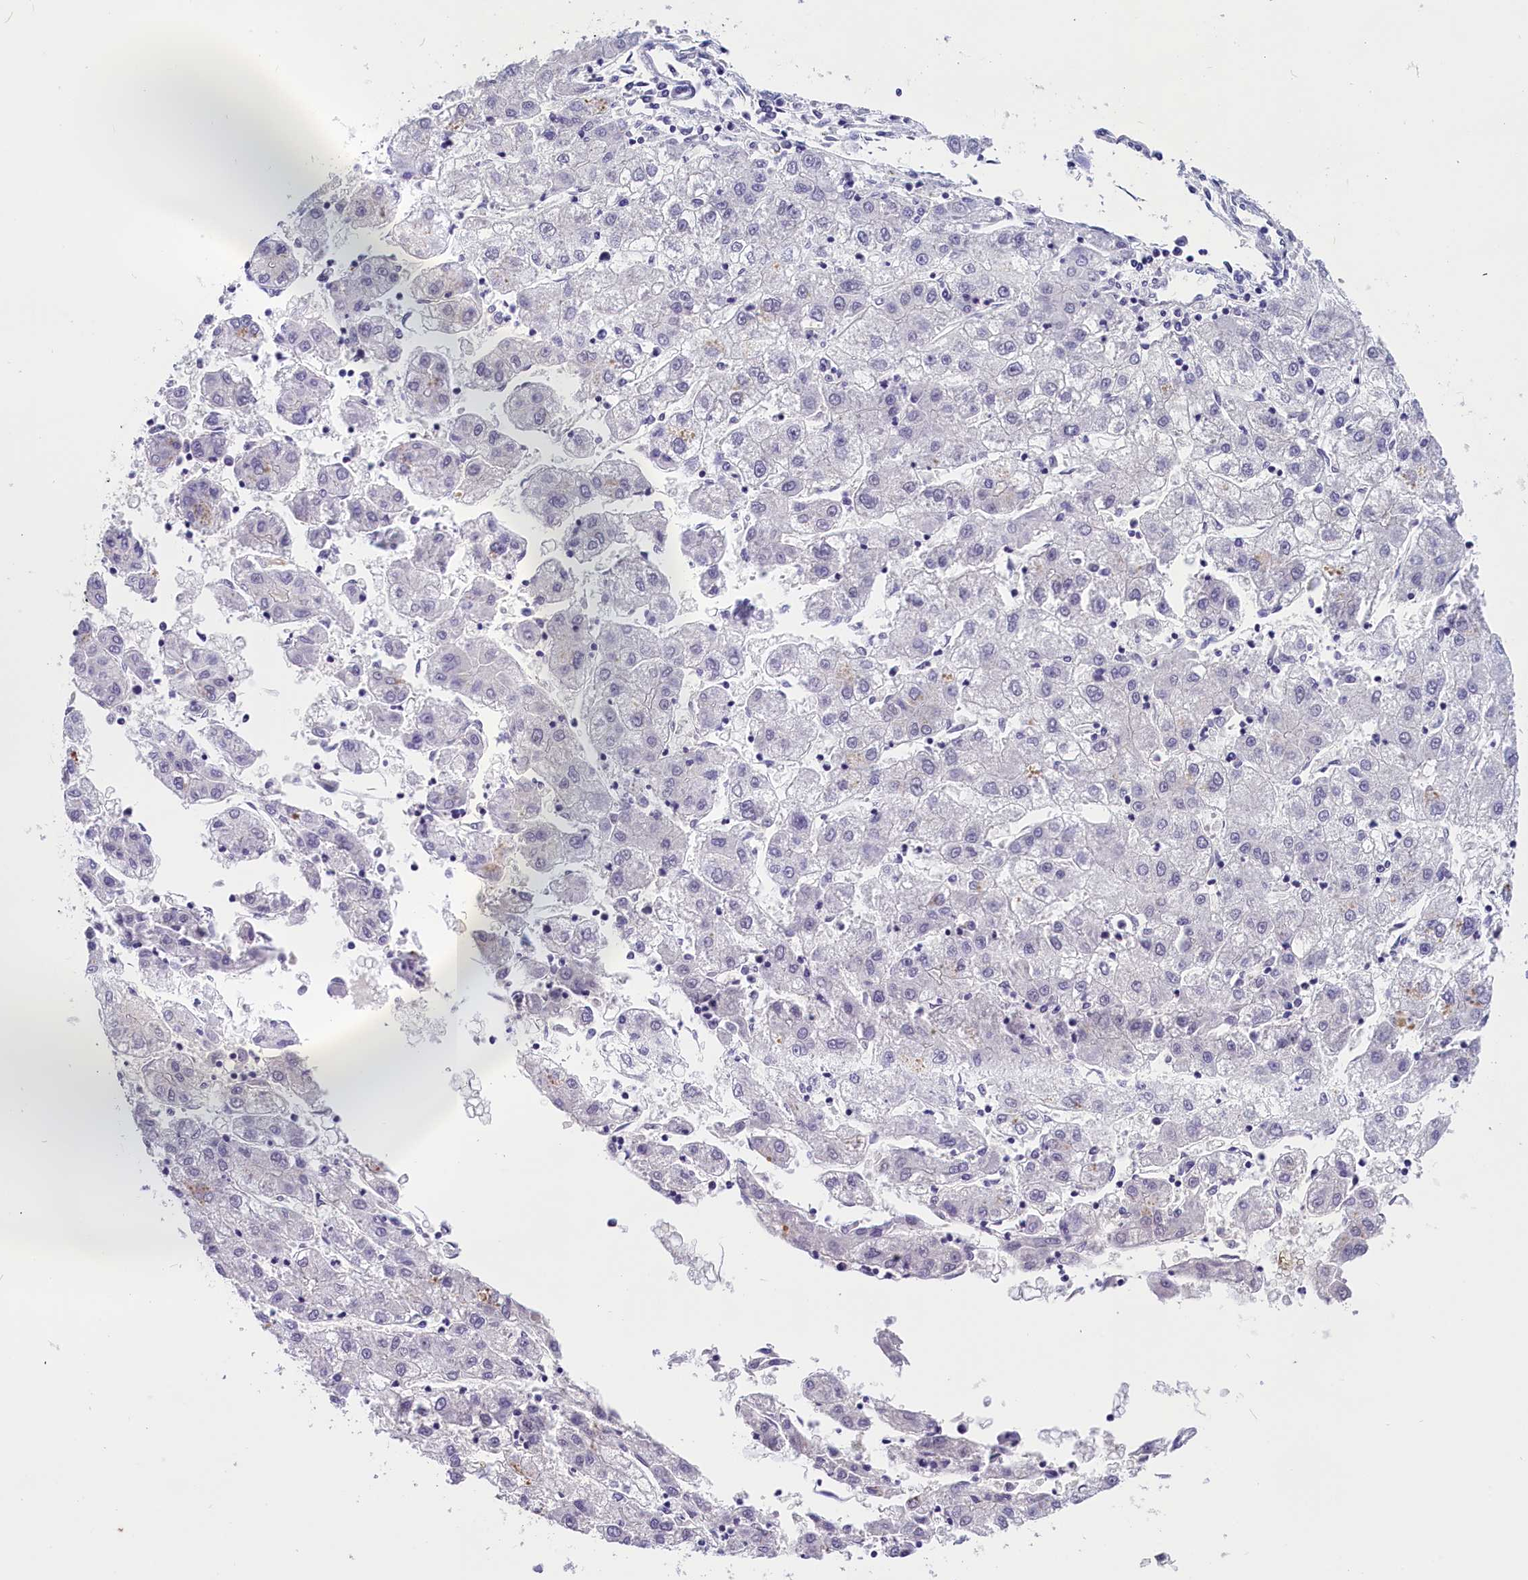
{"staining": {"intensity": "negative", "quantity": "none", "location": "none"}, "tissue": "liver cancer", "cell_type": "Tumor cells", "image_type": "cancer", "snomed": [{"axis": "morphology", "description": "Carcinoma, Hepatocellular, NOS"}, {"axis": "topography", "description": "Liver"}], "caption": "IHC of hepatocellular carcinoma (liver) displays no positivity in tumor cells.", "gene": "ZC3H4", "patient": {"sex": "male", "age": 72}}